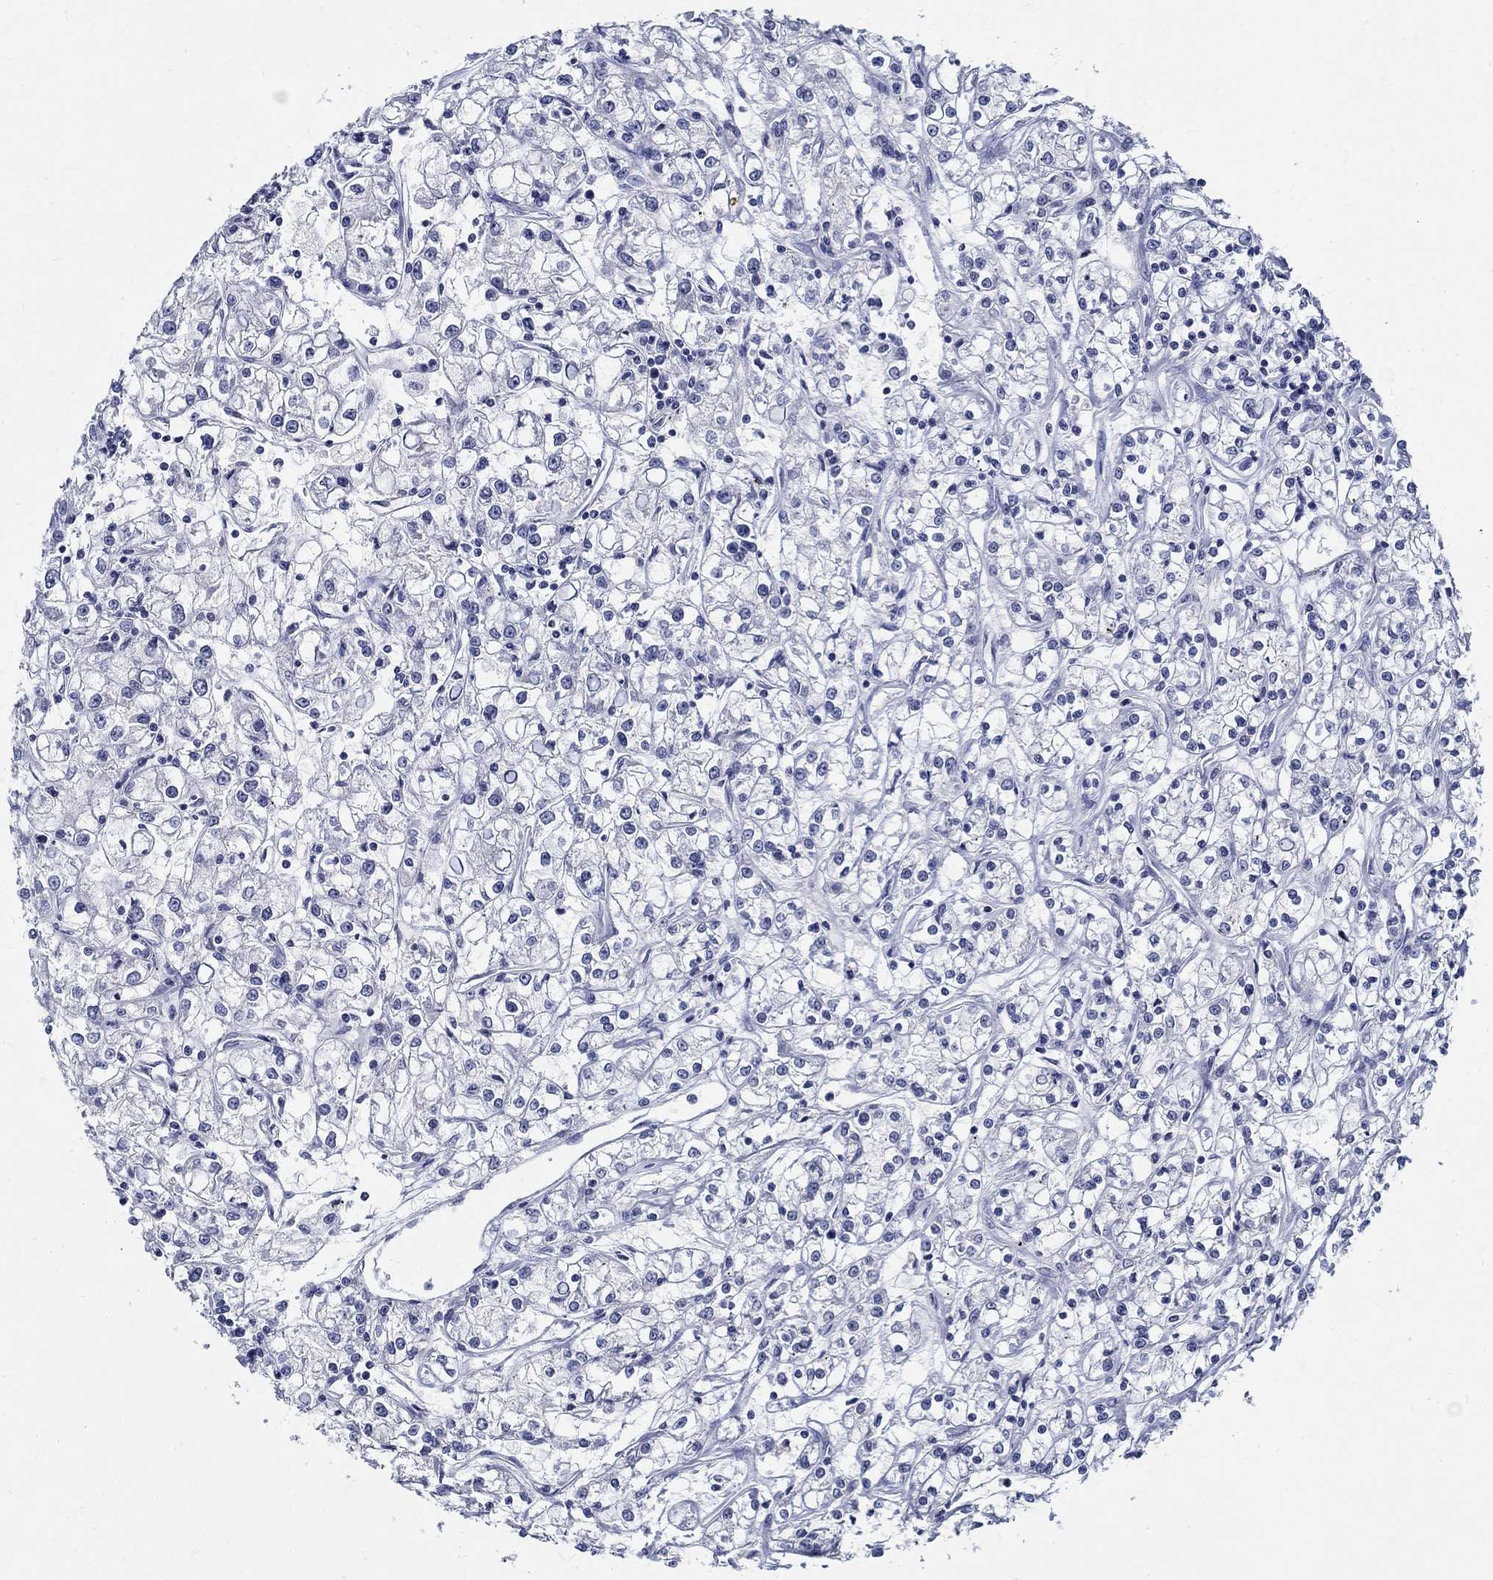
{"staining": {"intensity": "negative", "quantity": "none", "location": "none"}, "tissue": "renal cancer", "cell_type": "Tumor cells", "image_type": "cancer", "snomed": [{"axis": "morphology", "description": "Adenocarcinoma, NOS"}, {"axis": "topography", "description": "Kidney"}], "caption": "An immunohistochemistry (IHC) histopathology image of adenocarcinoma (renal) is shown. There is no staining in tumor cells of adenocarcinoma (renal).", "gene": "CETN1", "patient": {"sex": "female", "age": 59}}